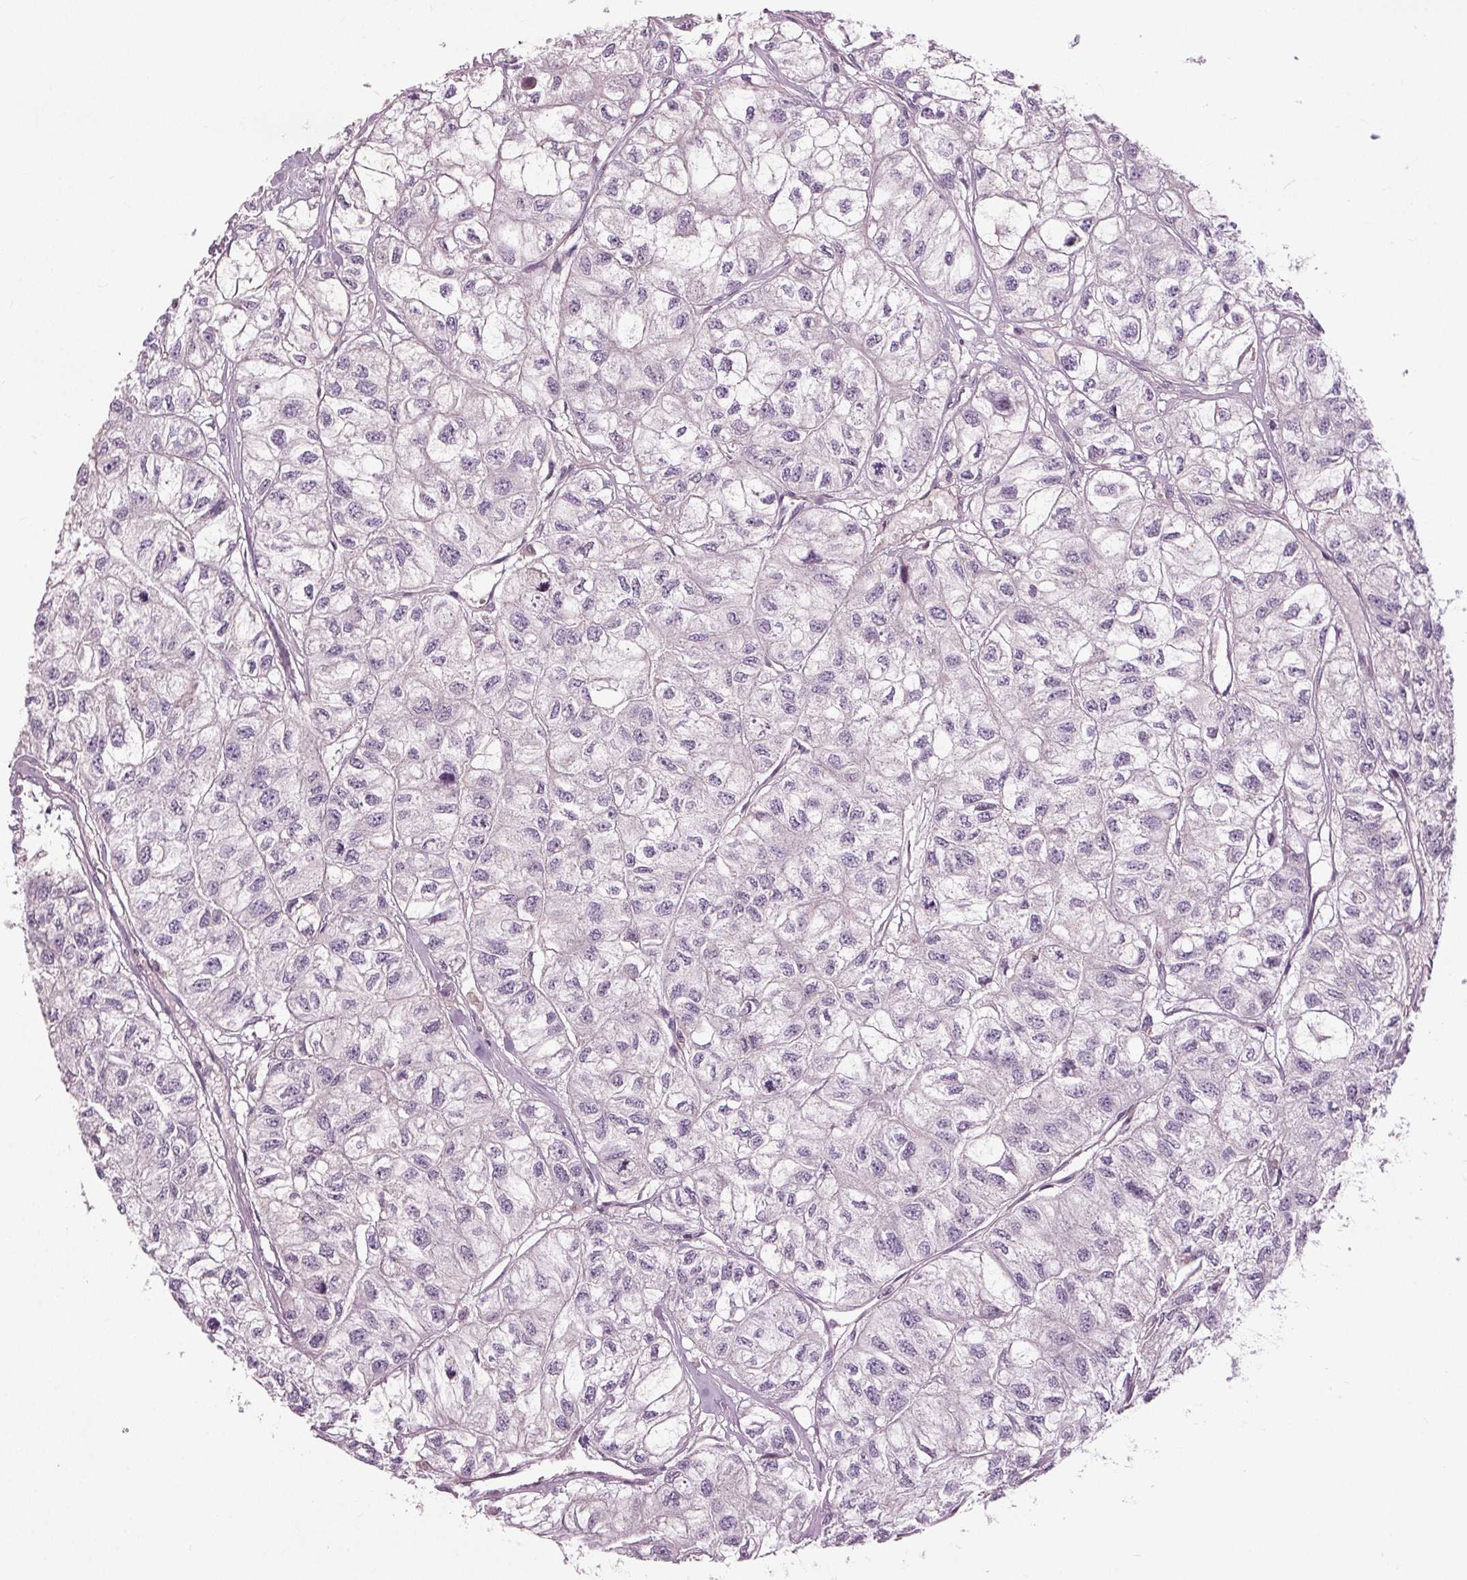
{"staining": {"intensity": "negative", "quantity": "none", "location": "none"}, "tissue": "renal cancer", "cell_type": "Tumor cells", "image_type": "cancer", "snomed": [{"axis": "morphology", "description": "Adenocarcinoma, NOS"}, {"axis": "topography", "description": "Kidney"}], "caption": "Photomicrograph shows no significant protein expression in tumor cells of renal cancer.", "gene": "PDGFD", "patient": {"sex": "male", "age": 56}}